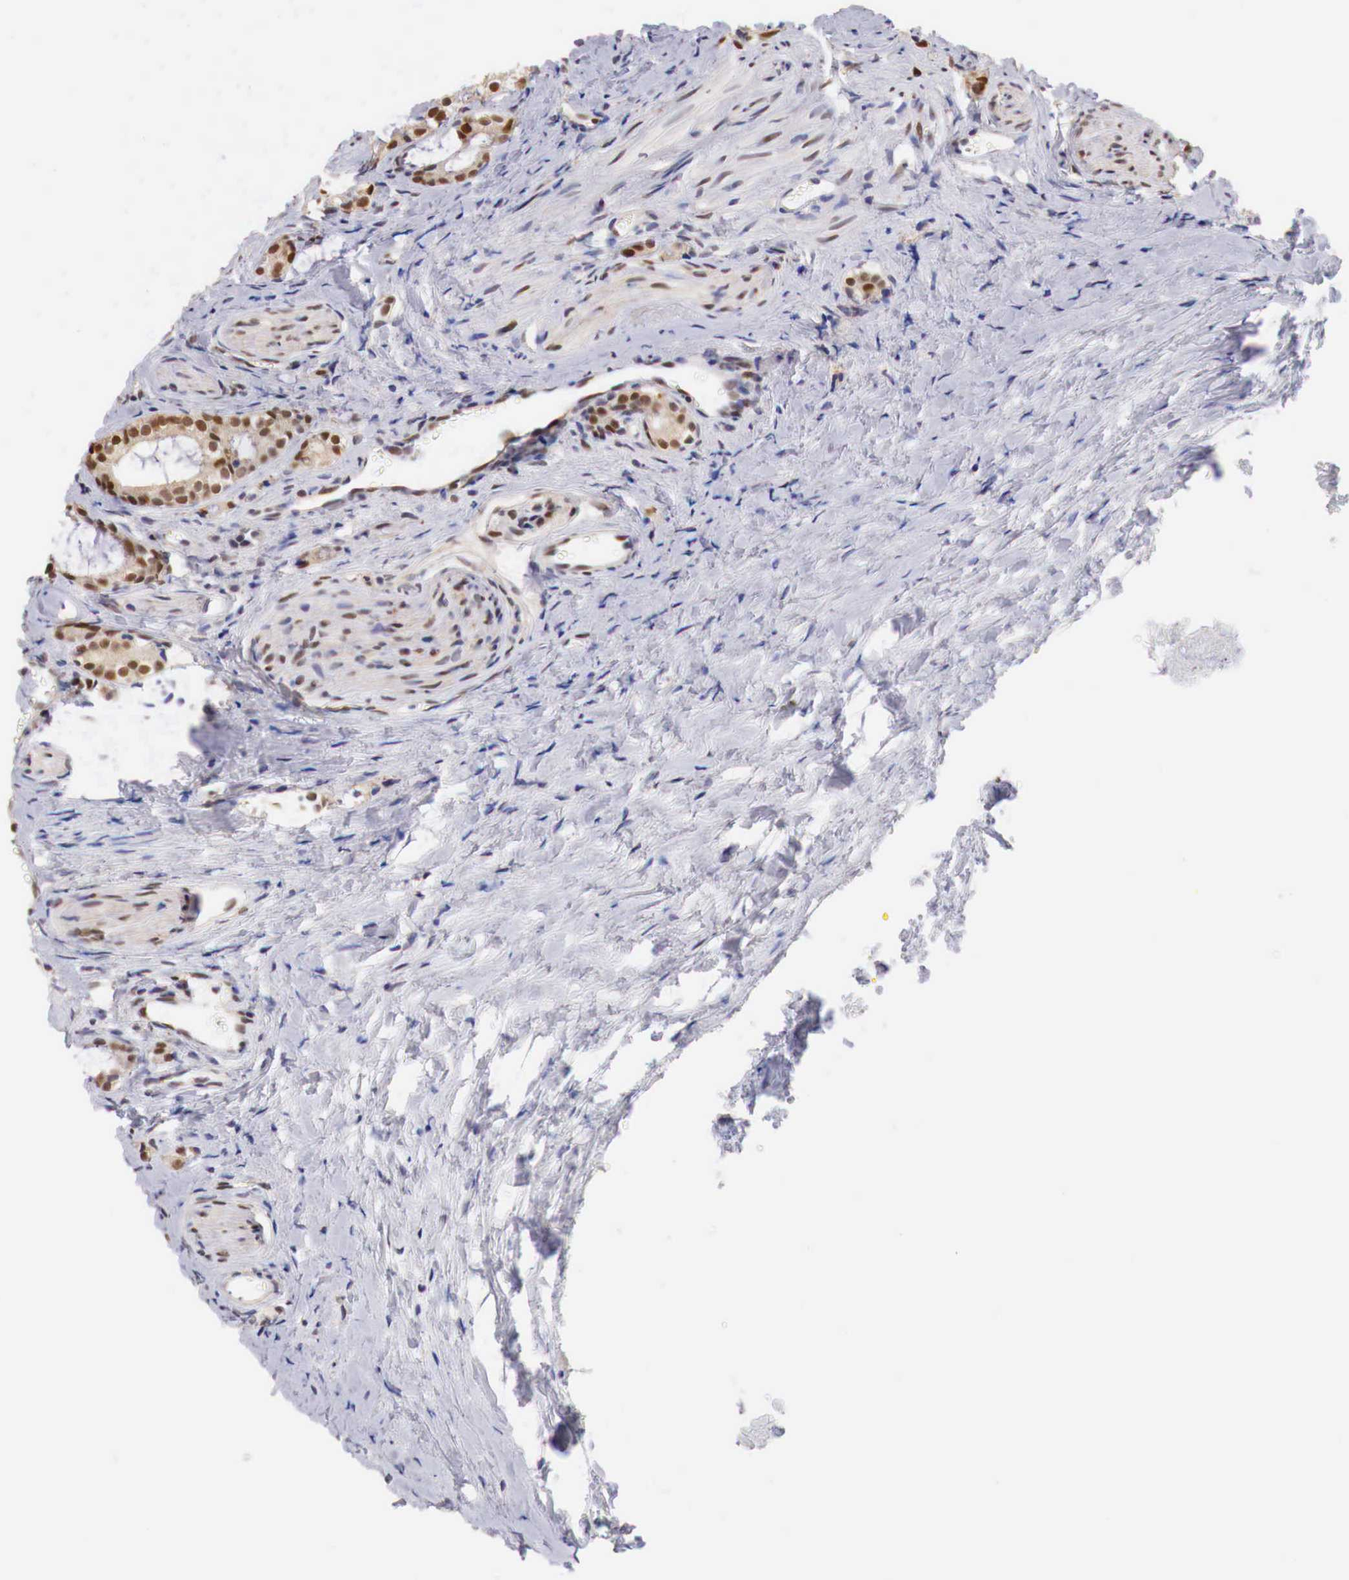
{"staining": {"intensity": "weak", "quantity": ">75%", "location": "cytoplasmic/membranous,nuclear"}, "tissue": "seminal vesicle", "cell_type": "Glandular cells", "image_type": "normal", "snomed": [{"axis": "morphology", "description": "Normal tissue, NOS"}, {"axis": "topography", "description": "Seminal veicle"}], "caption": "Seminal vesicle stained with a brown dye displays weak cytoplasmic/membranous,nuclear positive staining in about >75% of glandular cells.", "gene": "PABIR2", "patient": {"sex": "male", "age": 60}}